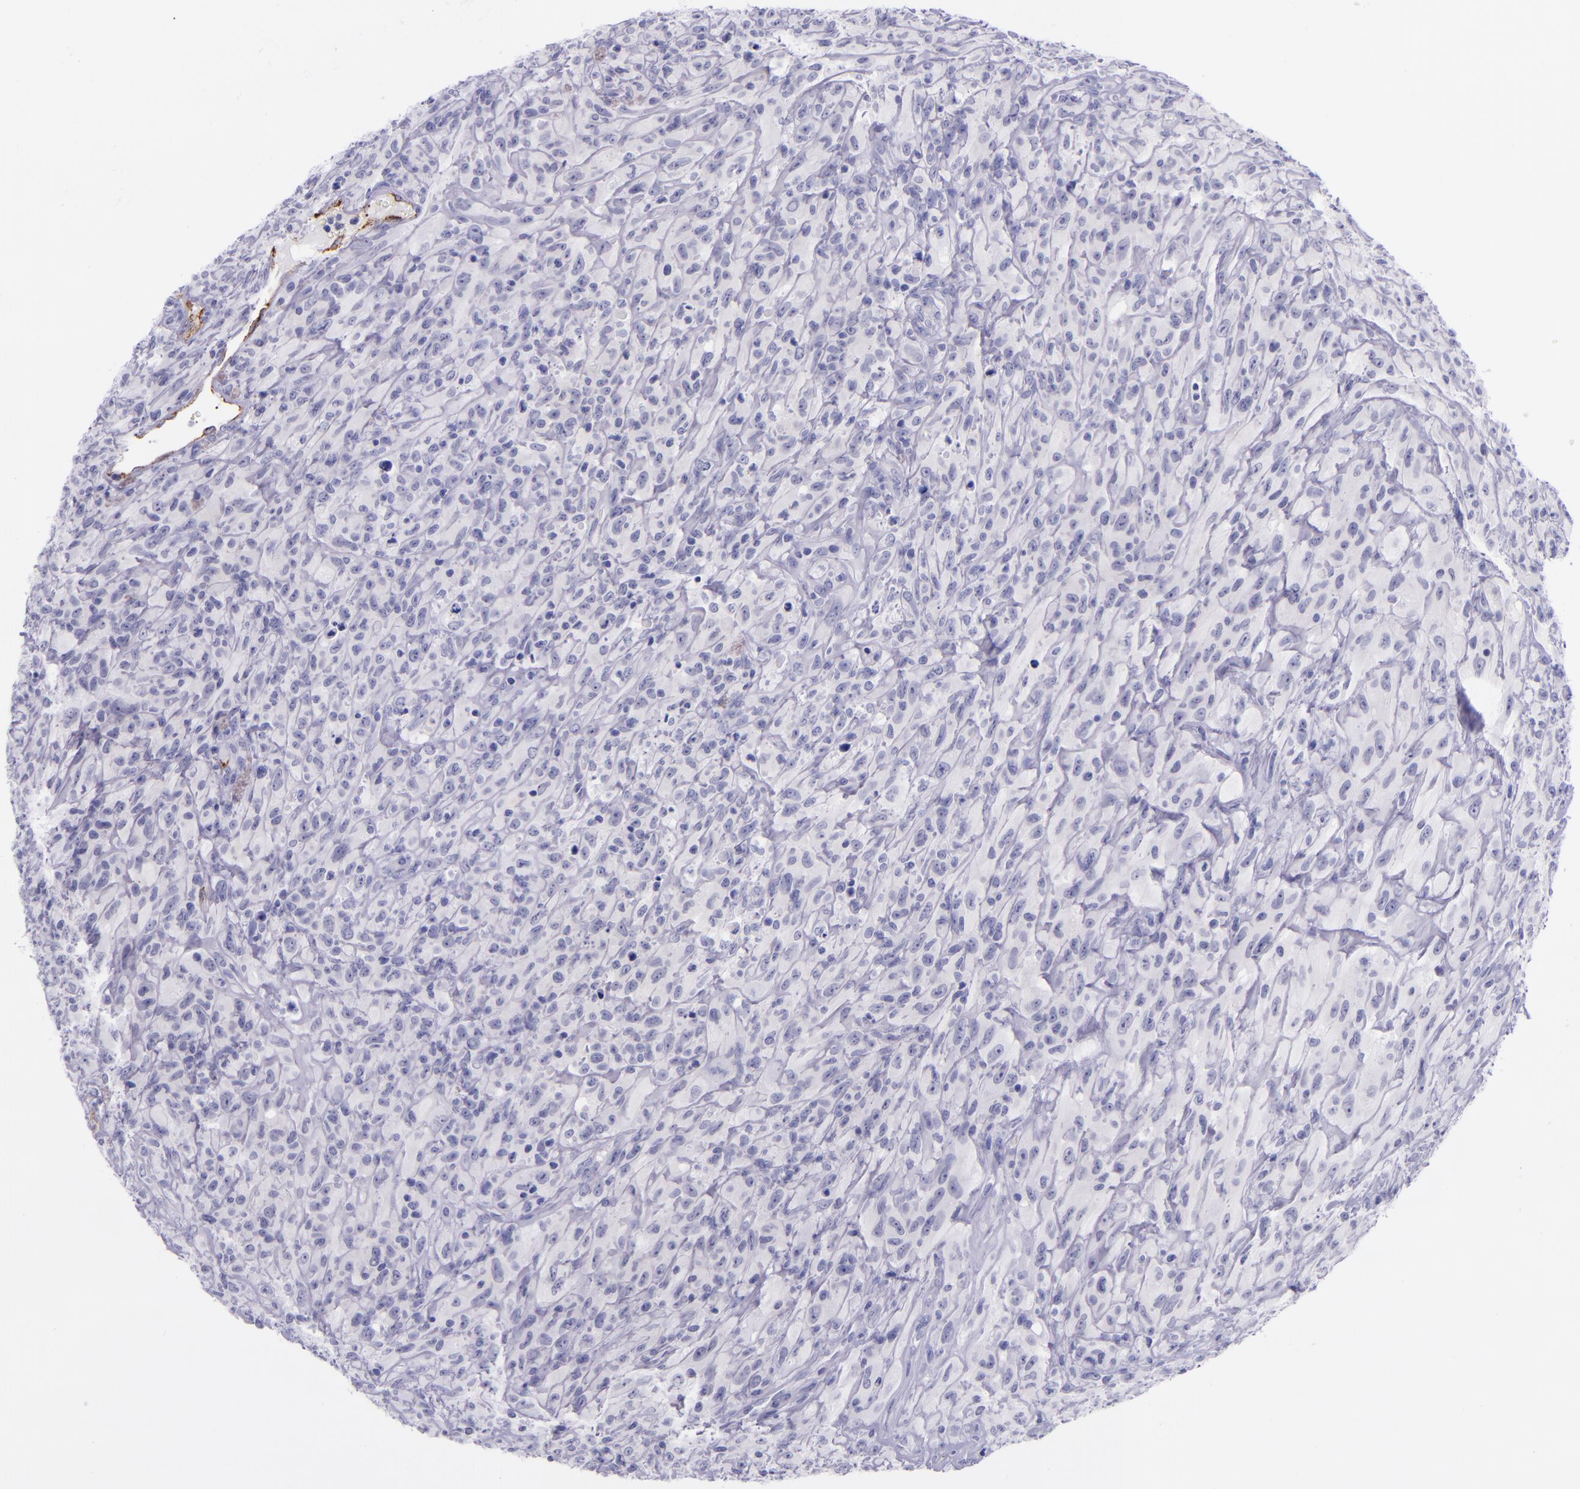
{"staining": {"intensity": "negative", "quantity": "none", "location": "none"}, "tissue": "glioma", "cell_type": "Tumor cells", "image_type": "cancer", "snomed": [{"axis": "morphology", "description": "Glioma, malignant, High grade"}, {"axis": "topography", "description": "Brain"}], "caption": "Glioma was stained to show a protein in brown. There is no significant staining in tumor cells.", "gene": "SELE", "patient": {"sex": "male", "age": 48}}